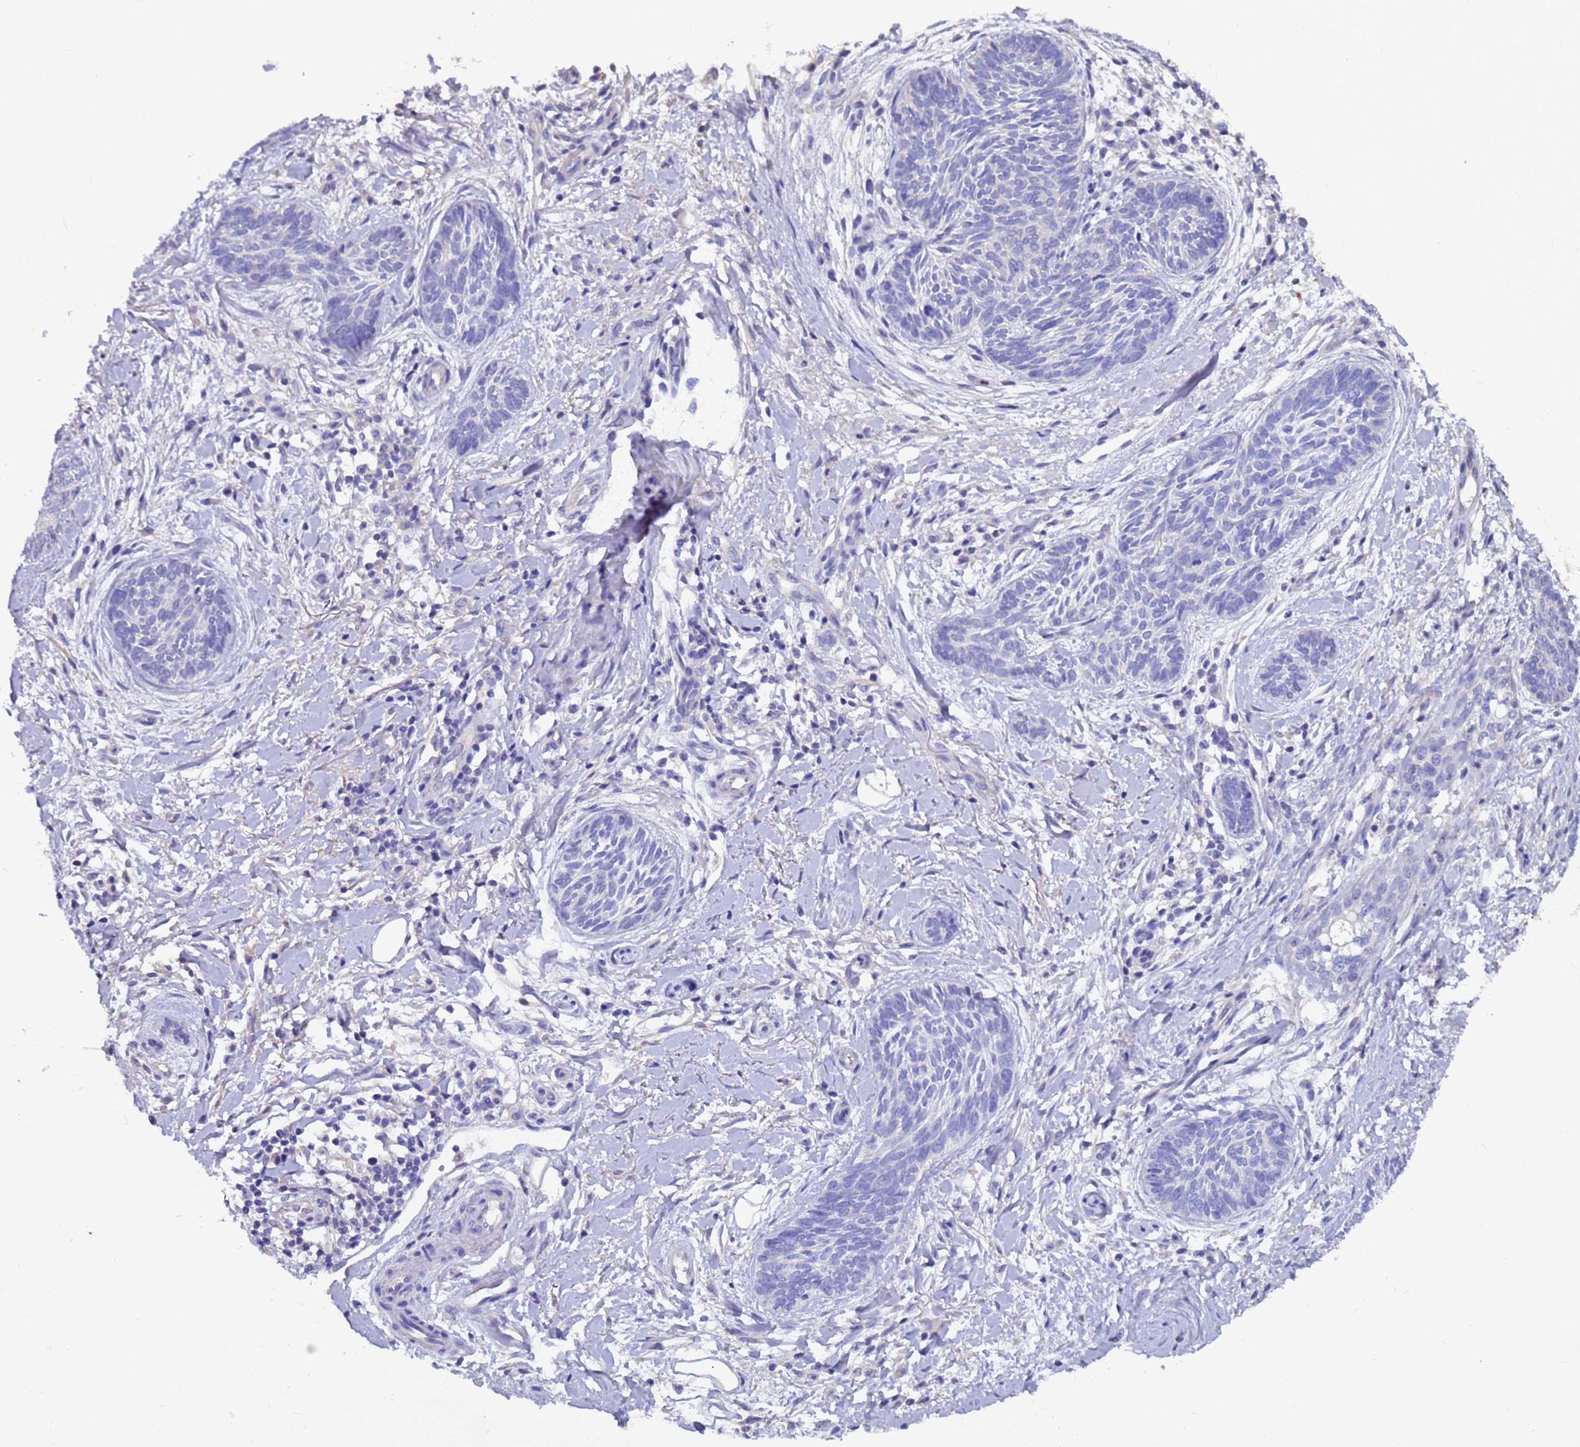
{"staining": {"intensity": "negative", "quantity": "none", "location": "none"}, "tissue": "skin cancer", "cell_type": "Tumor cells", "image_type": "cancer", "snomed": [{"axis": "morphology", "description": "Basal cell carcinoma"}, {"axis": "topography", "description": "Skin"}], "caption": "Tumor cells show no significant protein expression in skin cancer.", "gene": "SRL", "patient": {"sex": "female", "age": 81}}